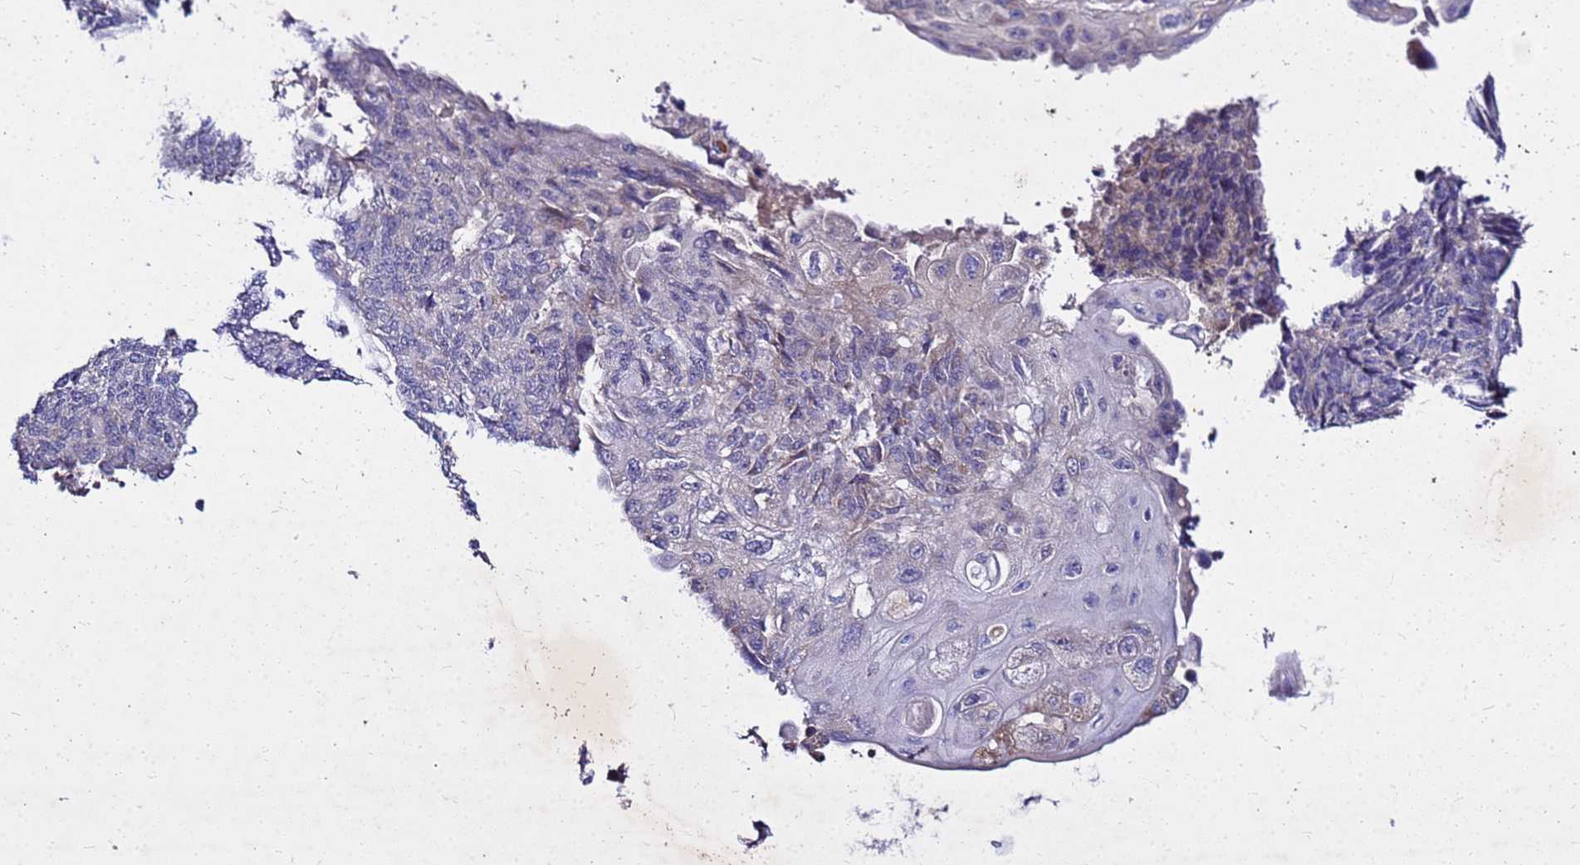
{"staining": {"intensity": "negative", "quantity": "none", "location": "none"}, "tissue": "endometrial cancer", "cell_type": "Tumor cells", "image_type": "cancer", "snomed": [{"axis": "morphology", "description": "Adenocarcinoma, NOS"}, {"axis": "topography", "description": "Endometrium"}], "caption": "Tumor cells show no significant protein staining in adenocarcinoma (endometrial). (DAB (3,3'-diaminobenzidine) immunohistochemistry, high magnification).", "gene": "COX14", "patient": {"sex": "female", "age": 32}}